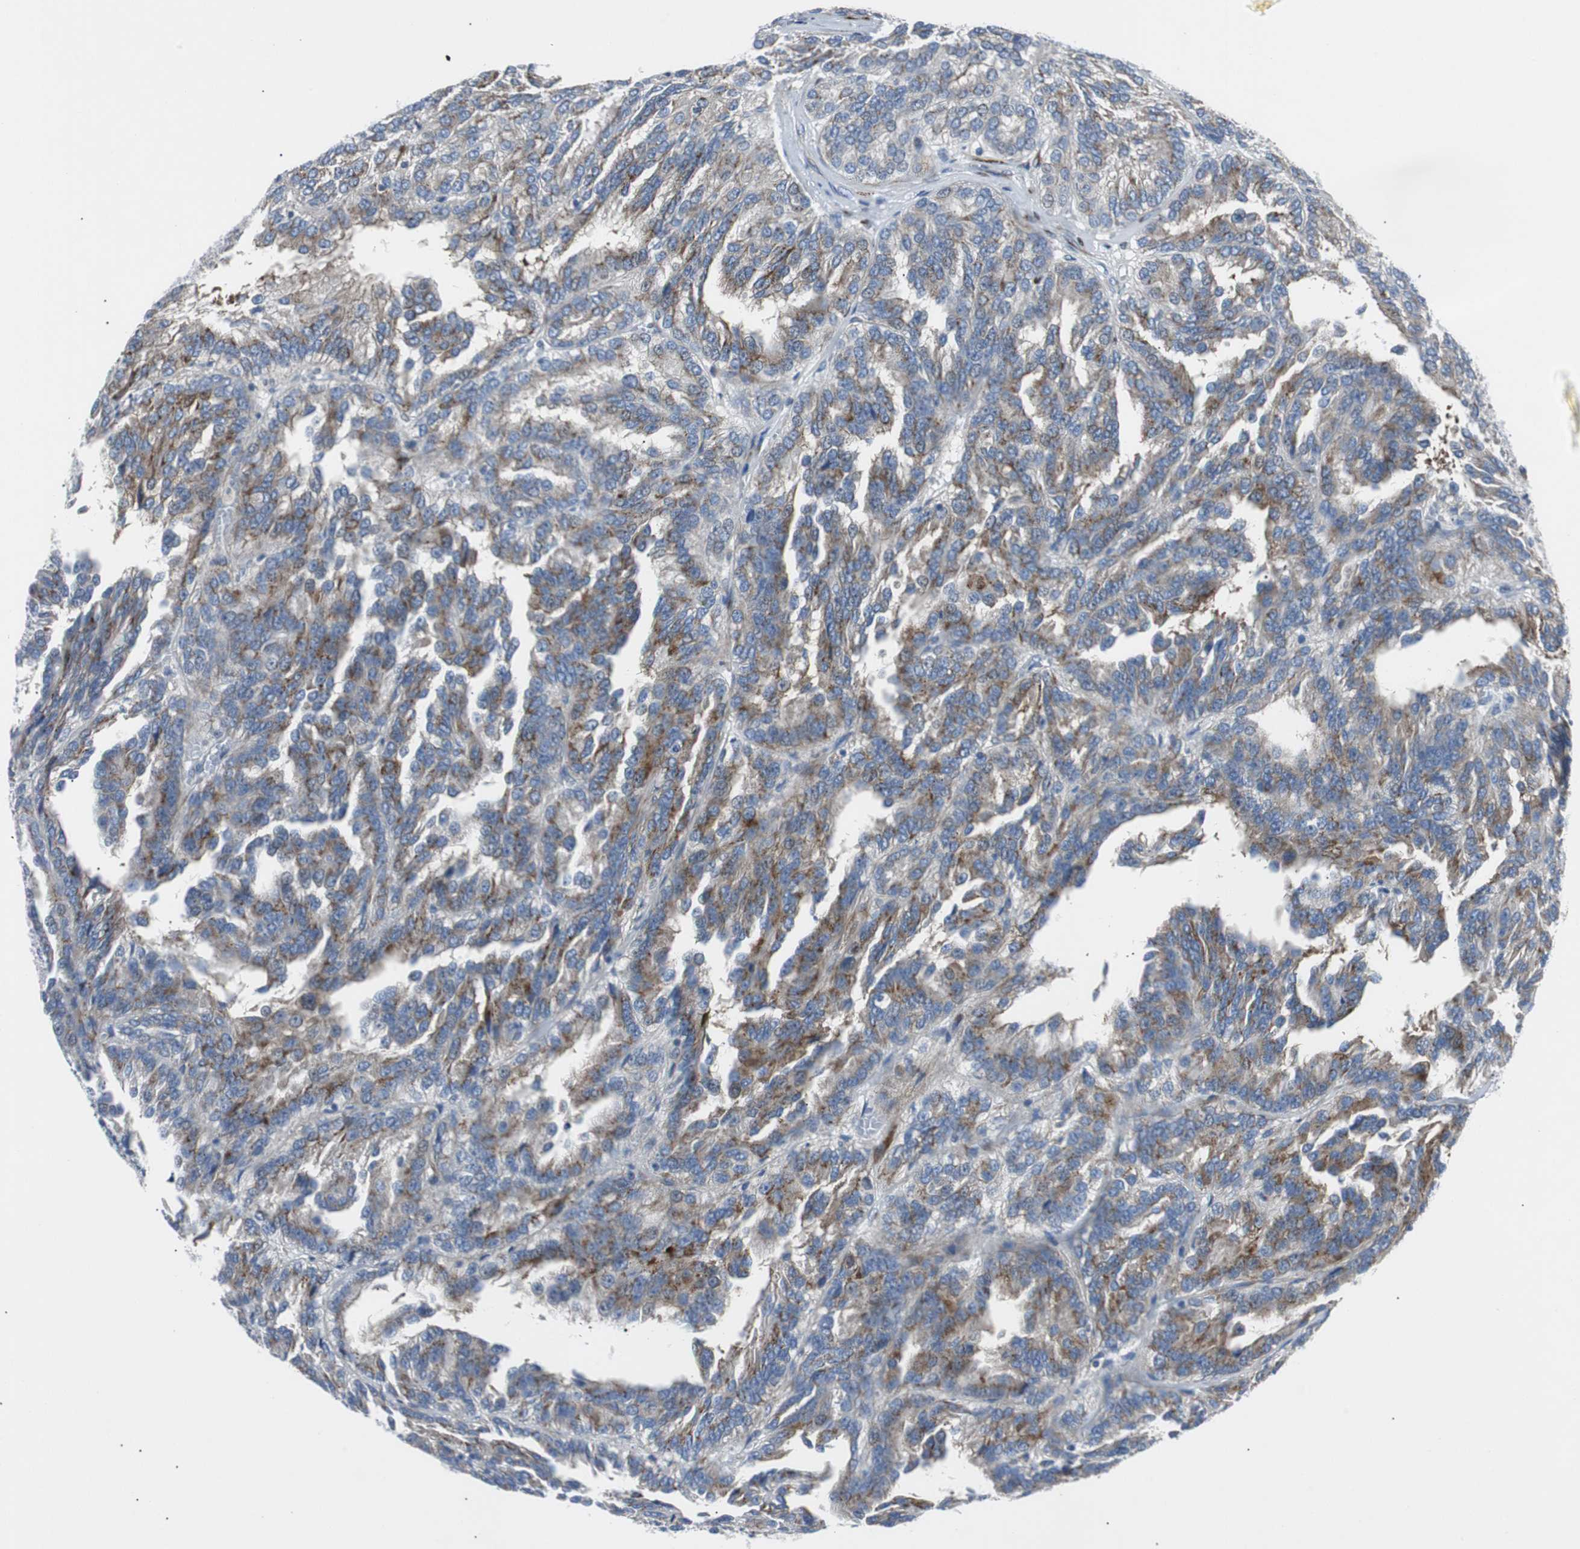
{"staining": {"intensity": "moderate", "quantity": ">75%", "location": "cytoplasmic/membranous"}, "tissue": "renal cancer", "cell_type": "Tumor cells", "image_type": "cancer", "snomed": [{"axis": "morphology", "description": "Adenocarcinoma, NOS"}, {"axis": "topography", "description": "Kidney"}], "caption": "A brown stain labels moderate cytoplasmic/membranous positivity of a protein in human renal adenocarcinoma tumor cells. (IHC, brightfield microscopy, high magnification).", "gene": "BBC3", "patient": {"sex": "male", "age": 46}}